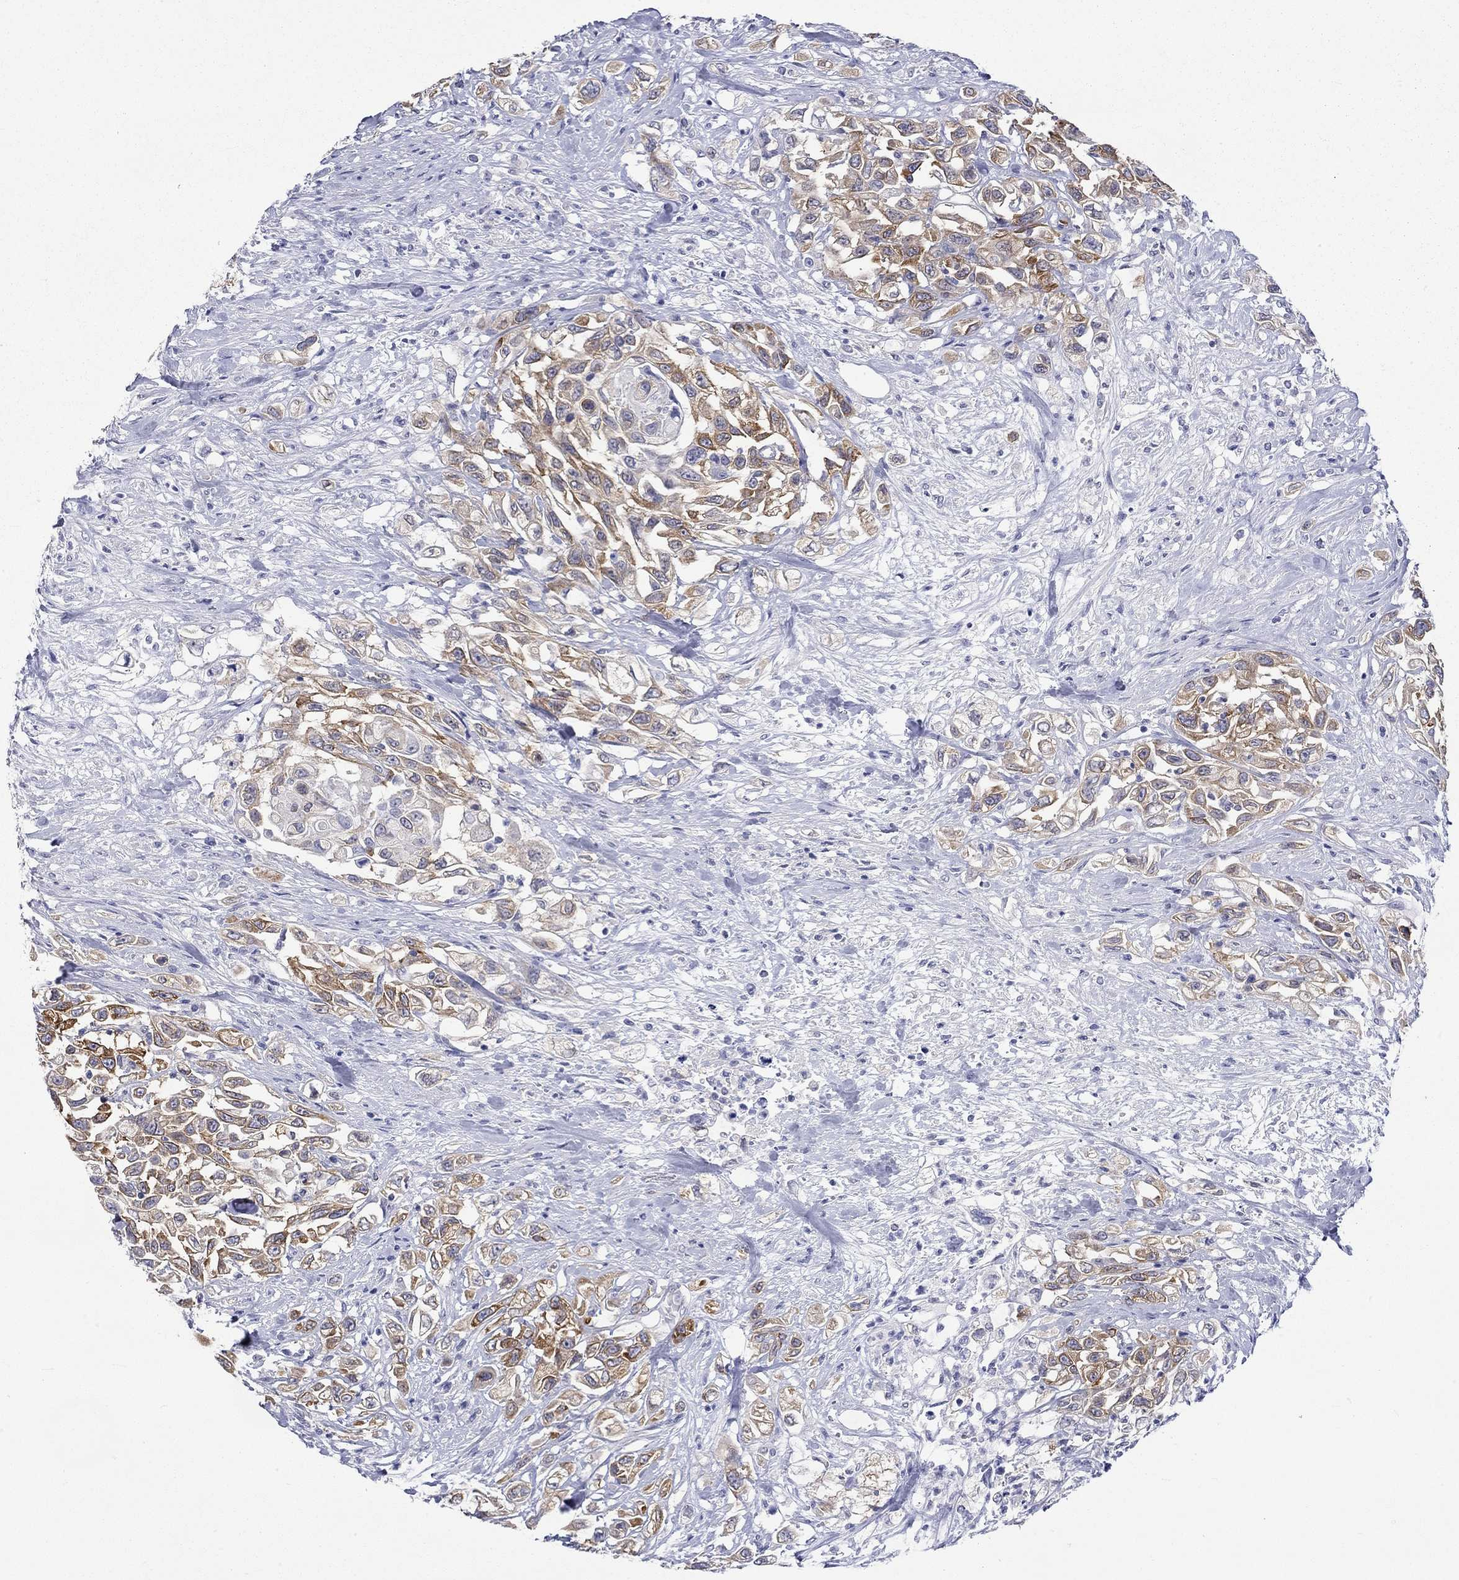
{"staining": {"intensity": "moderate", "quantity": "25%-75%", "location": "cytoplasmic/membranous"}, "tissue": "urothelial cancer", "cell_type": "Tumor cells", "image_type": "cancer", "snomed": [{"axis": "morphology", "description": "Urothelial carcinoma, High grade"}, {"axis": "topography", "description": "Urinary bladder"}], "caption": "High-grade urothelial carcinoma stained with a protein marker reveals moderate staining in tumor cells.", "gene": "CERS1", "patient": {"sex": "female", "age": 56}}